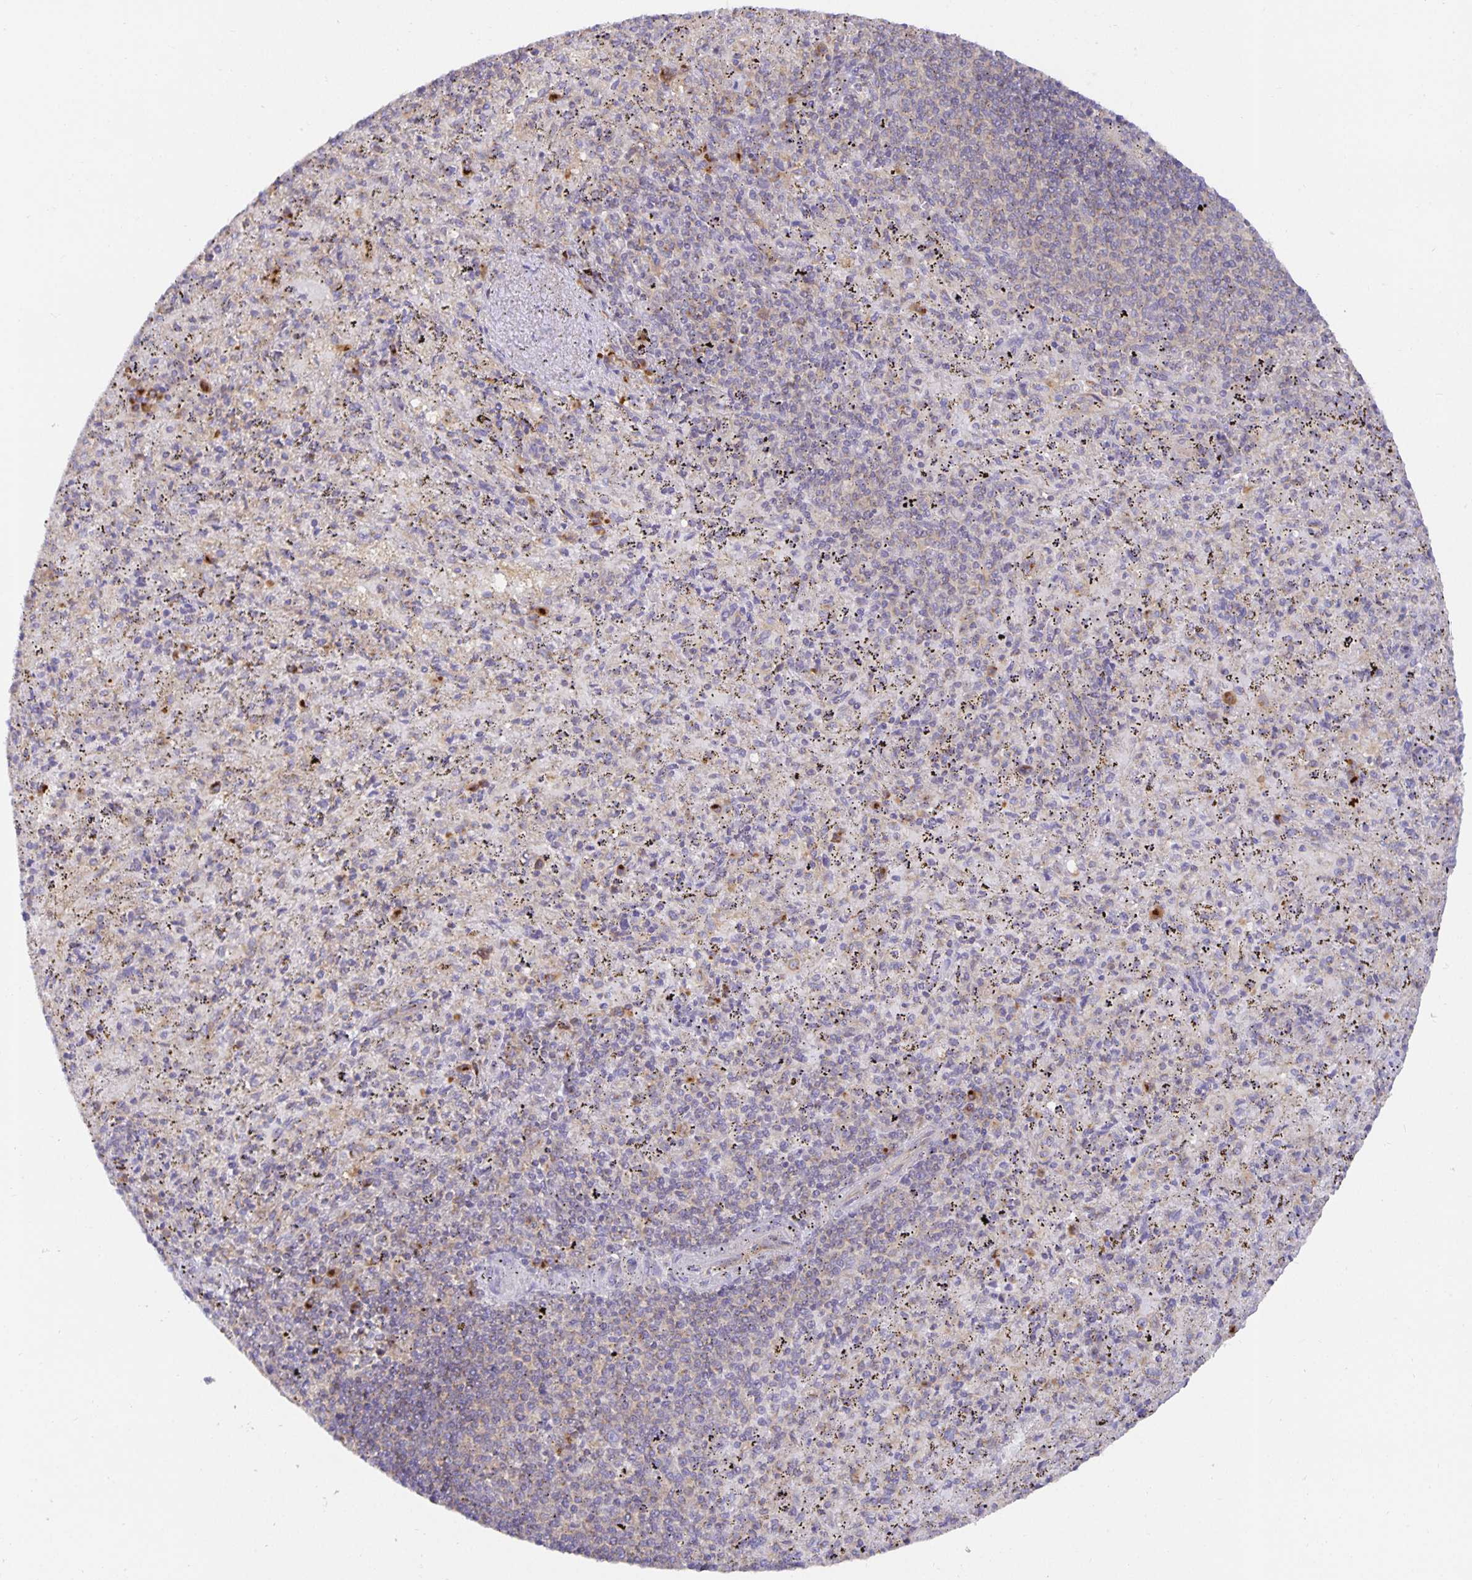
{"staining": {"intensity": "negative", "quantity": "none", "location": "none"}, "tissue": "spleen", "cell_type": "Cells in red pulp", "image_type": "normal", "snomed": [{"axis": "morphology", "description": "Normal tissue, NOS"}, {"axis": "topography", "description": "Spleen"}], "caption": "IHC photomicrograph of benign spleen: spleen stained with DAB (3,3'-diaminobenzidine) reveals no significant protein positivity in cells in red pulp.", "gene": "USO1", "patient": {"sex": "male", "age": 57}}